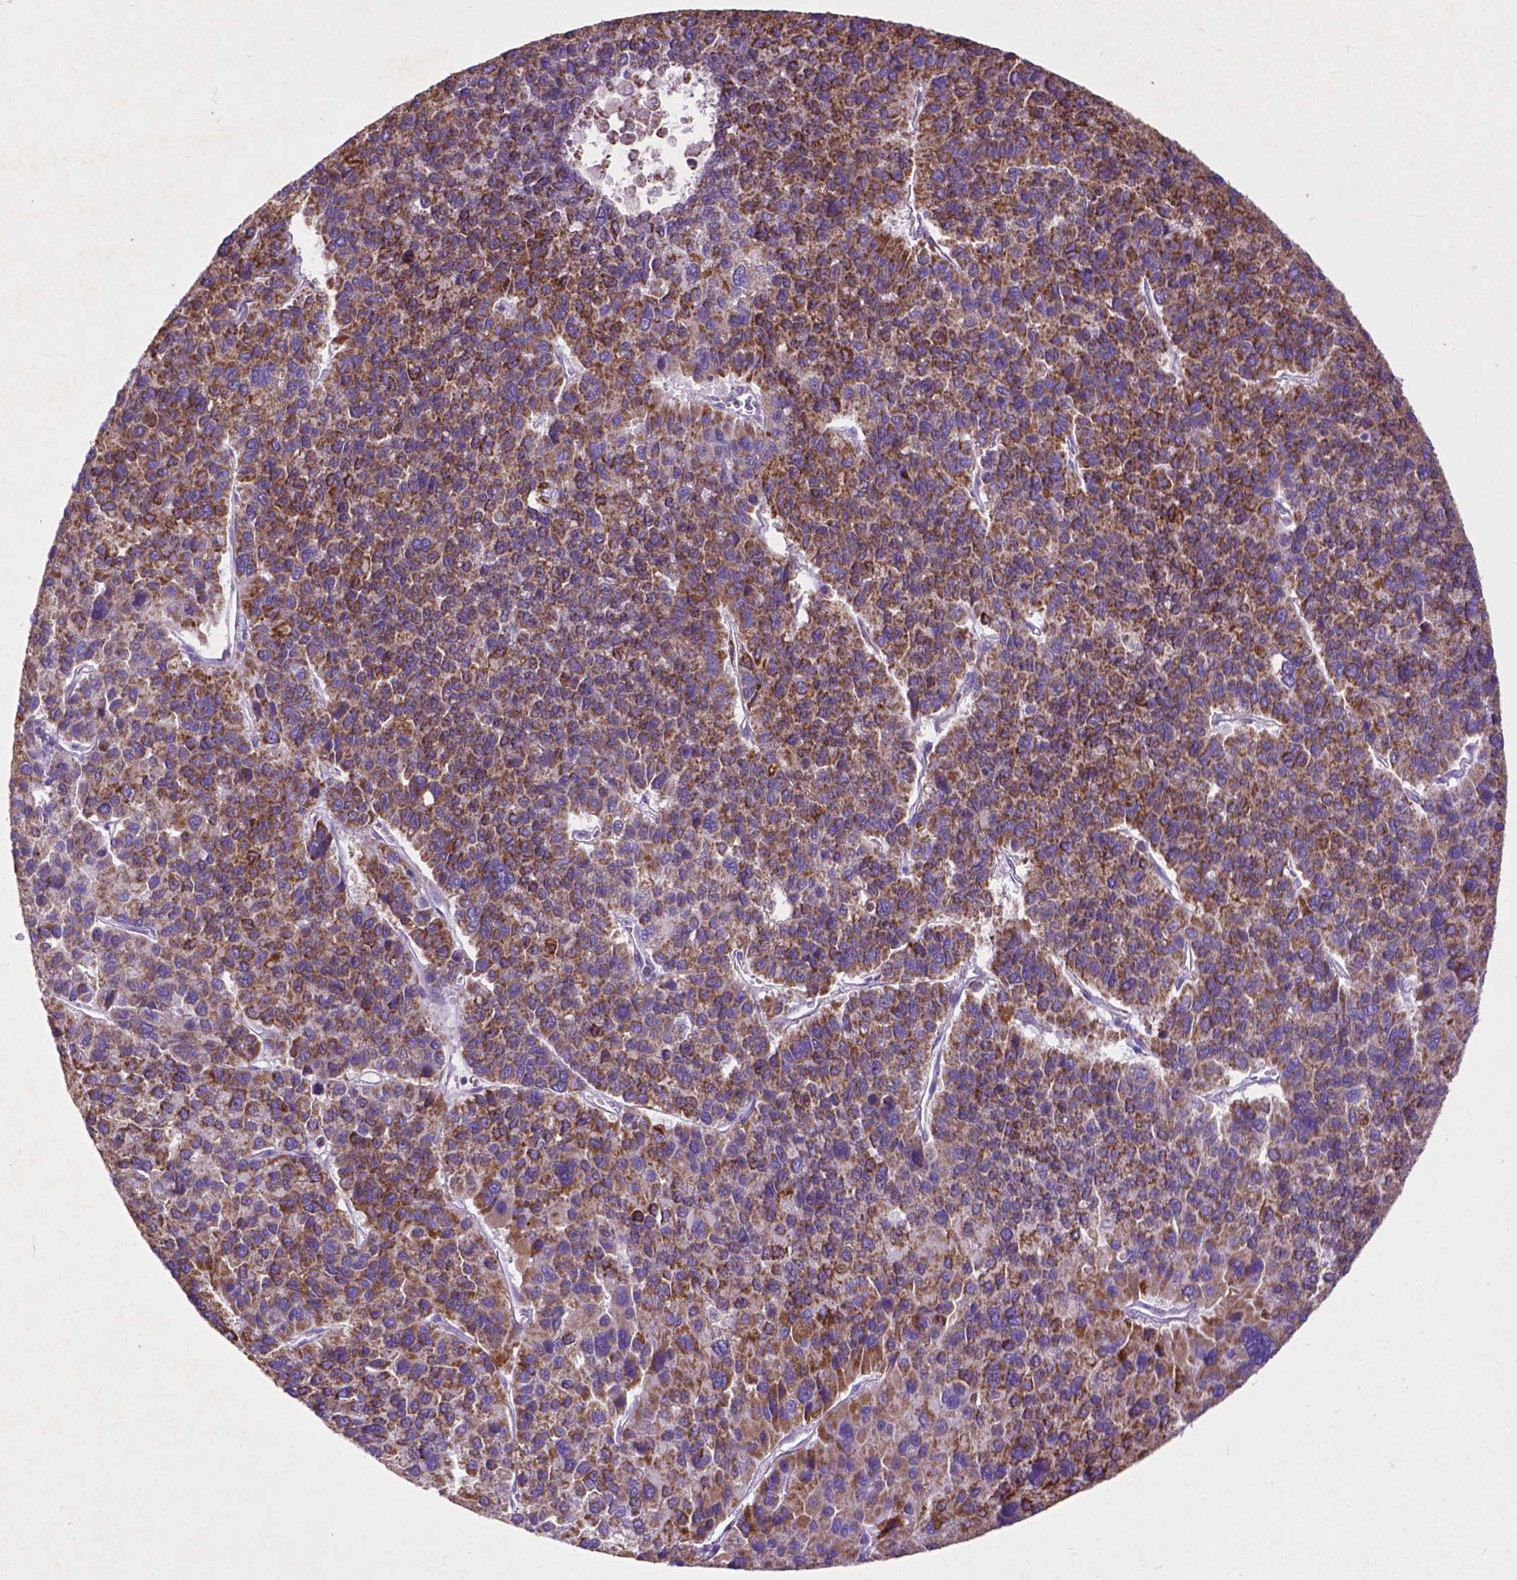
{"staining": {"intensity": "strong", "quantity": ">75%", "location": "cytoplasmic/membranous"}, "tissue": "liver cancer", "cell_type": "Tumor cells", "image_type": "cancer", "snomed": [{"axis": "morphology", "description": "Carcinoma, Hepatocellular, NOS"}, {"axis": "topography", "description": "Liver"}], "caption": "The immunohistochemical stain labels strong cytoplasmic/membranous positivity in tumor cells of hepatocellular carcinoma (liver) tissue.", "gene": "THEGL", "patient": {"sex": "female", "age": 41}}